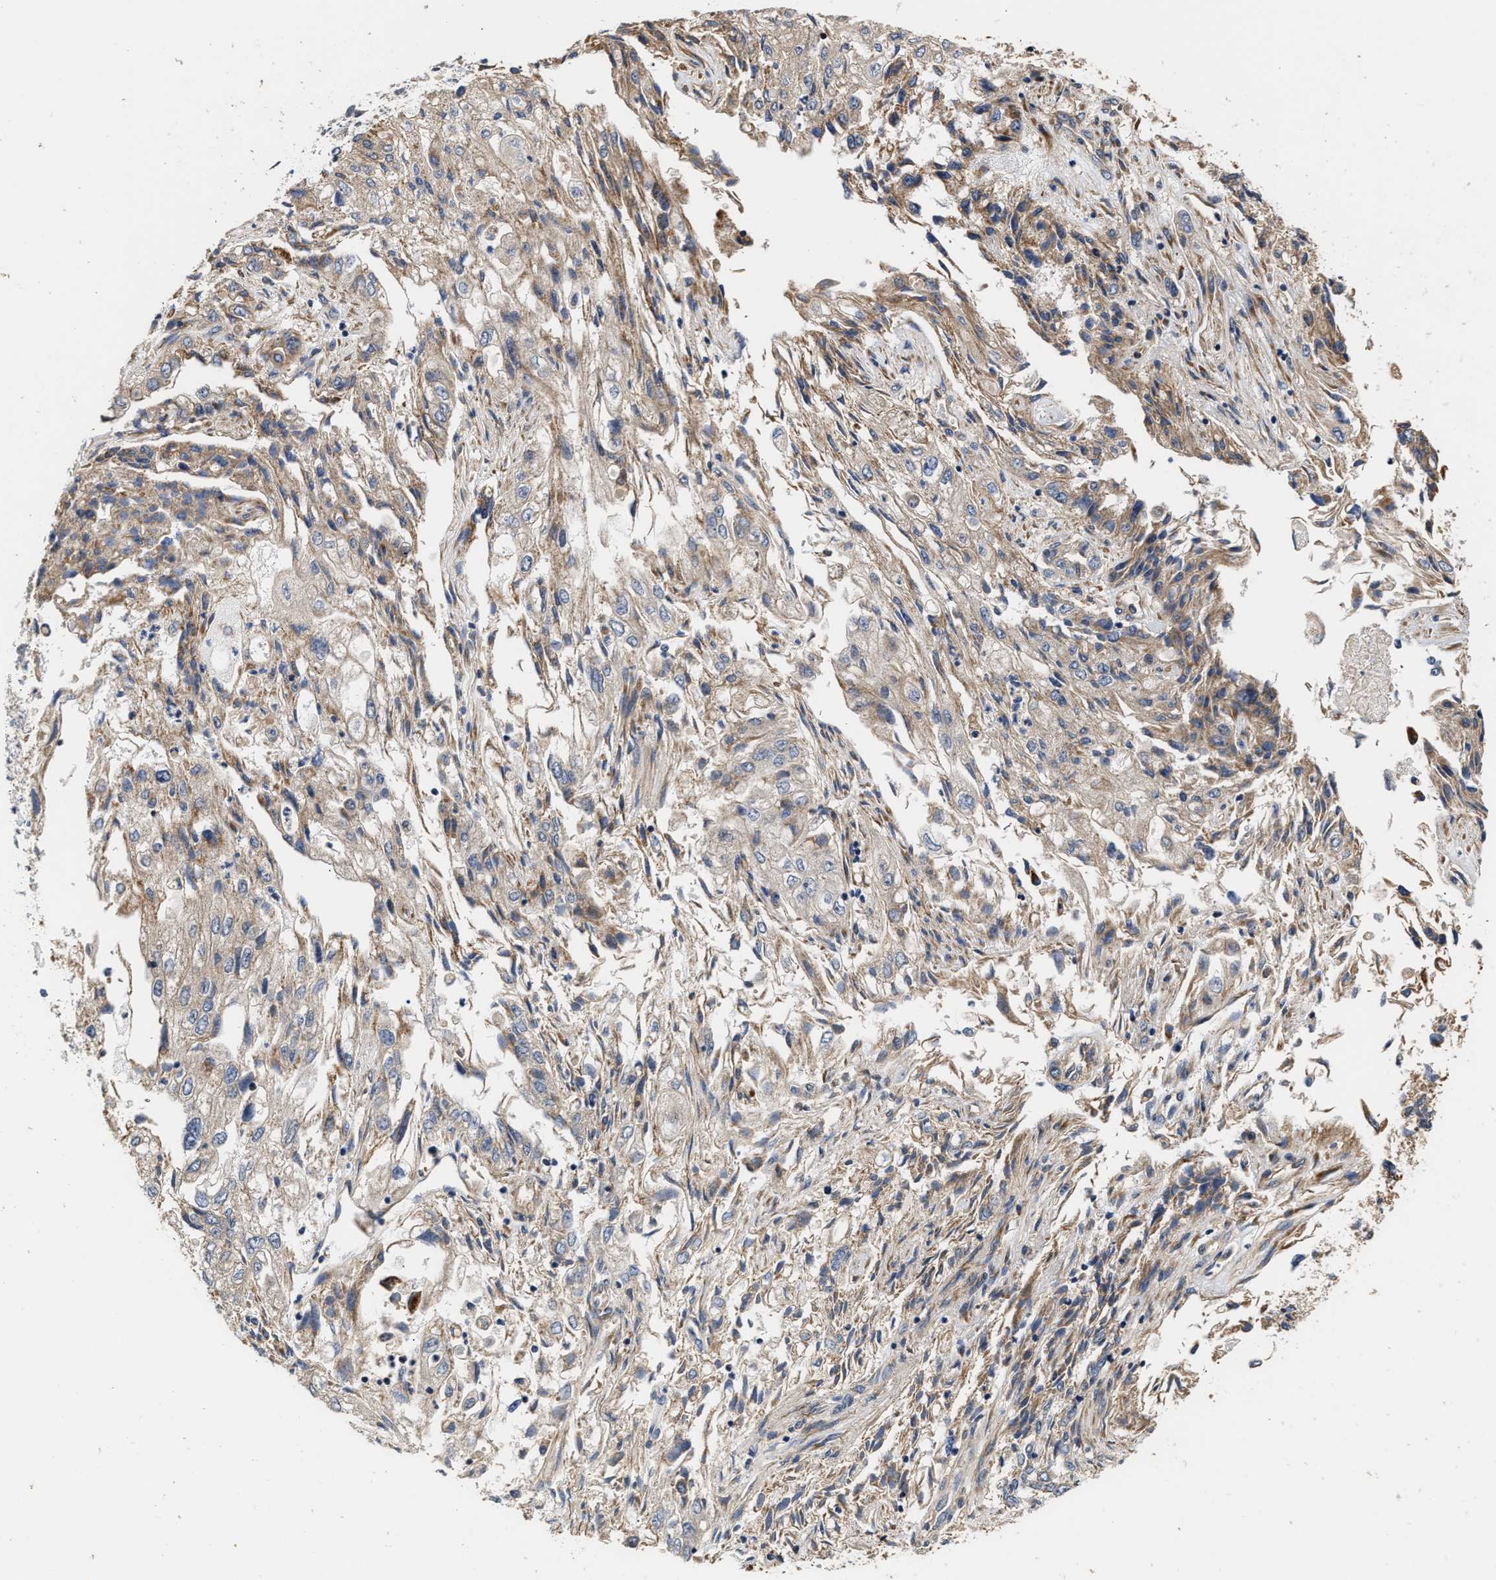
{"staining": {"intensity": "weak", "quantity": "25%-75%", "location": "cytoplasmic/membranous"}, "tissue": "endometrial cancer", "cell_type": "Tumor cells", "image_type": "cancer", "snomed": [{"axis": "morphology", "description": "Adenocarcinoma, NOS"}, {"axis": "topography", "description": "Endometrium"}], "caption": "DAB immunohistochemical staining of human endometrial adenocarcinoma reveals weak cytoplasmic/membranous protein expression in about 25%-75% of tumor cells. (DAB (3,3'-diaminobenzidine) = brown stain, brightfield microscopy at high magnification).", "gene": "CLIP2", "patient": {"sex": "female", "age": 49}}